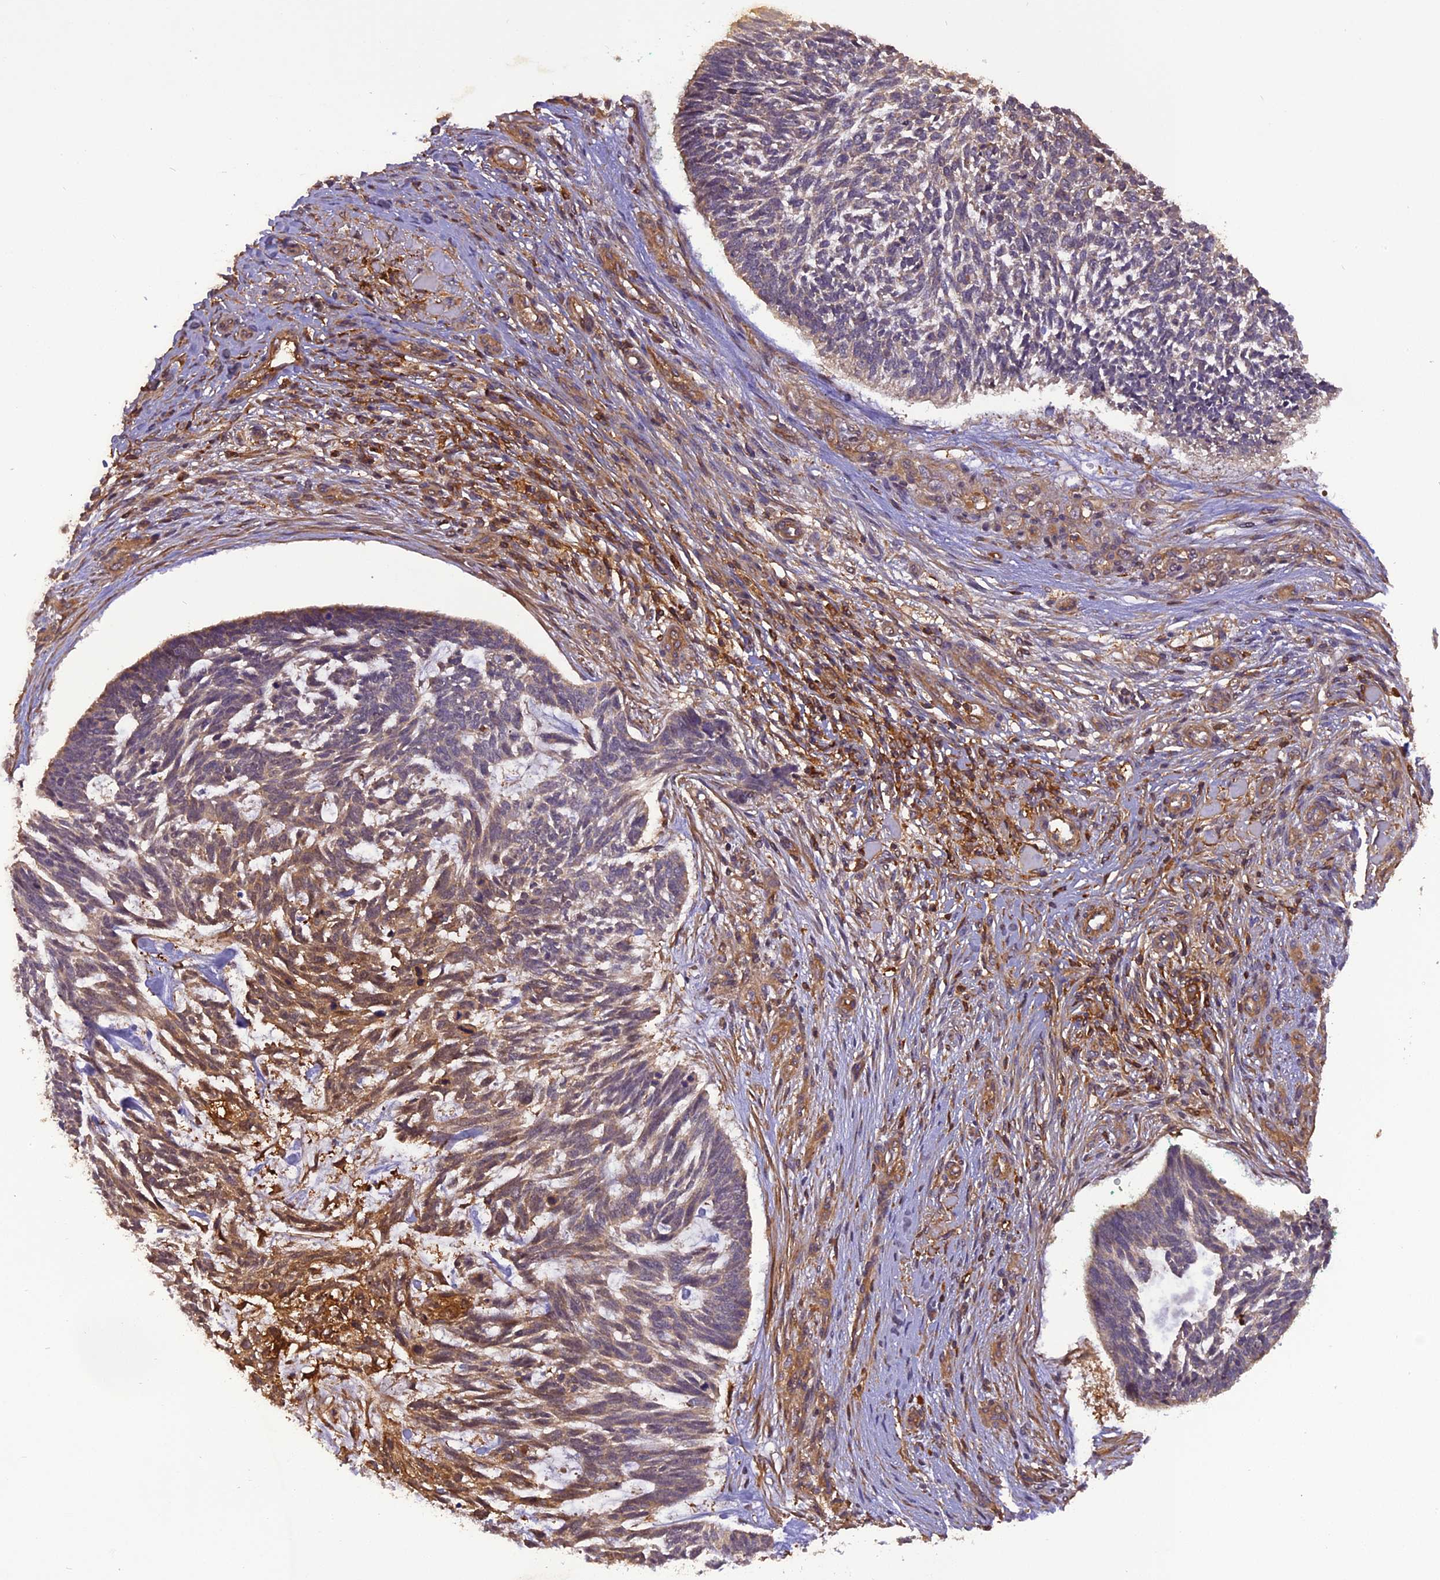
{"staining": {"intensity": "moderate", "quantity": "25%-75%", "location": "cytoplasmic/membranous"}, "tissue": "skin cancer", "cell_type": "Tumor cells", "image_type": "cancer", "snomed": [{"axis": "morphology", "description": "Basal cell carcinoma"}, {"axis": "topography", "description": "Skin"}], "caption": "A histopathology image of skin cancer stained for a protein shows moderate cytoplasmic/membranous brown staining in tumor cells. (brown staining indicates protein expression, while blue staining denotes nuclei).", "gene": "STOML1", "patient": {"sex": "male", "age": 88}}